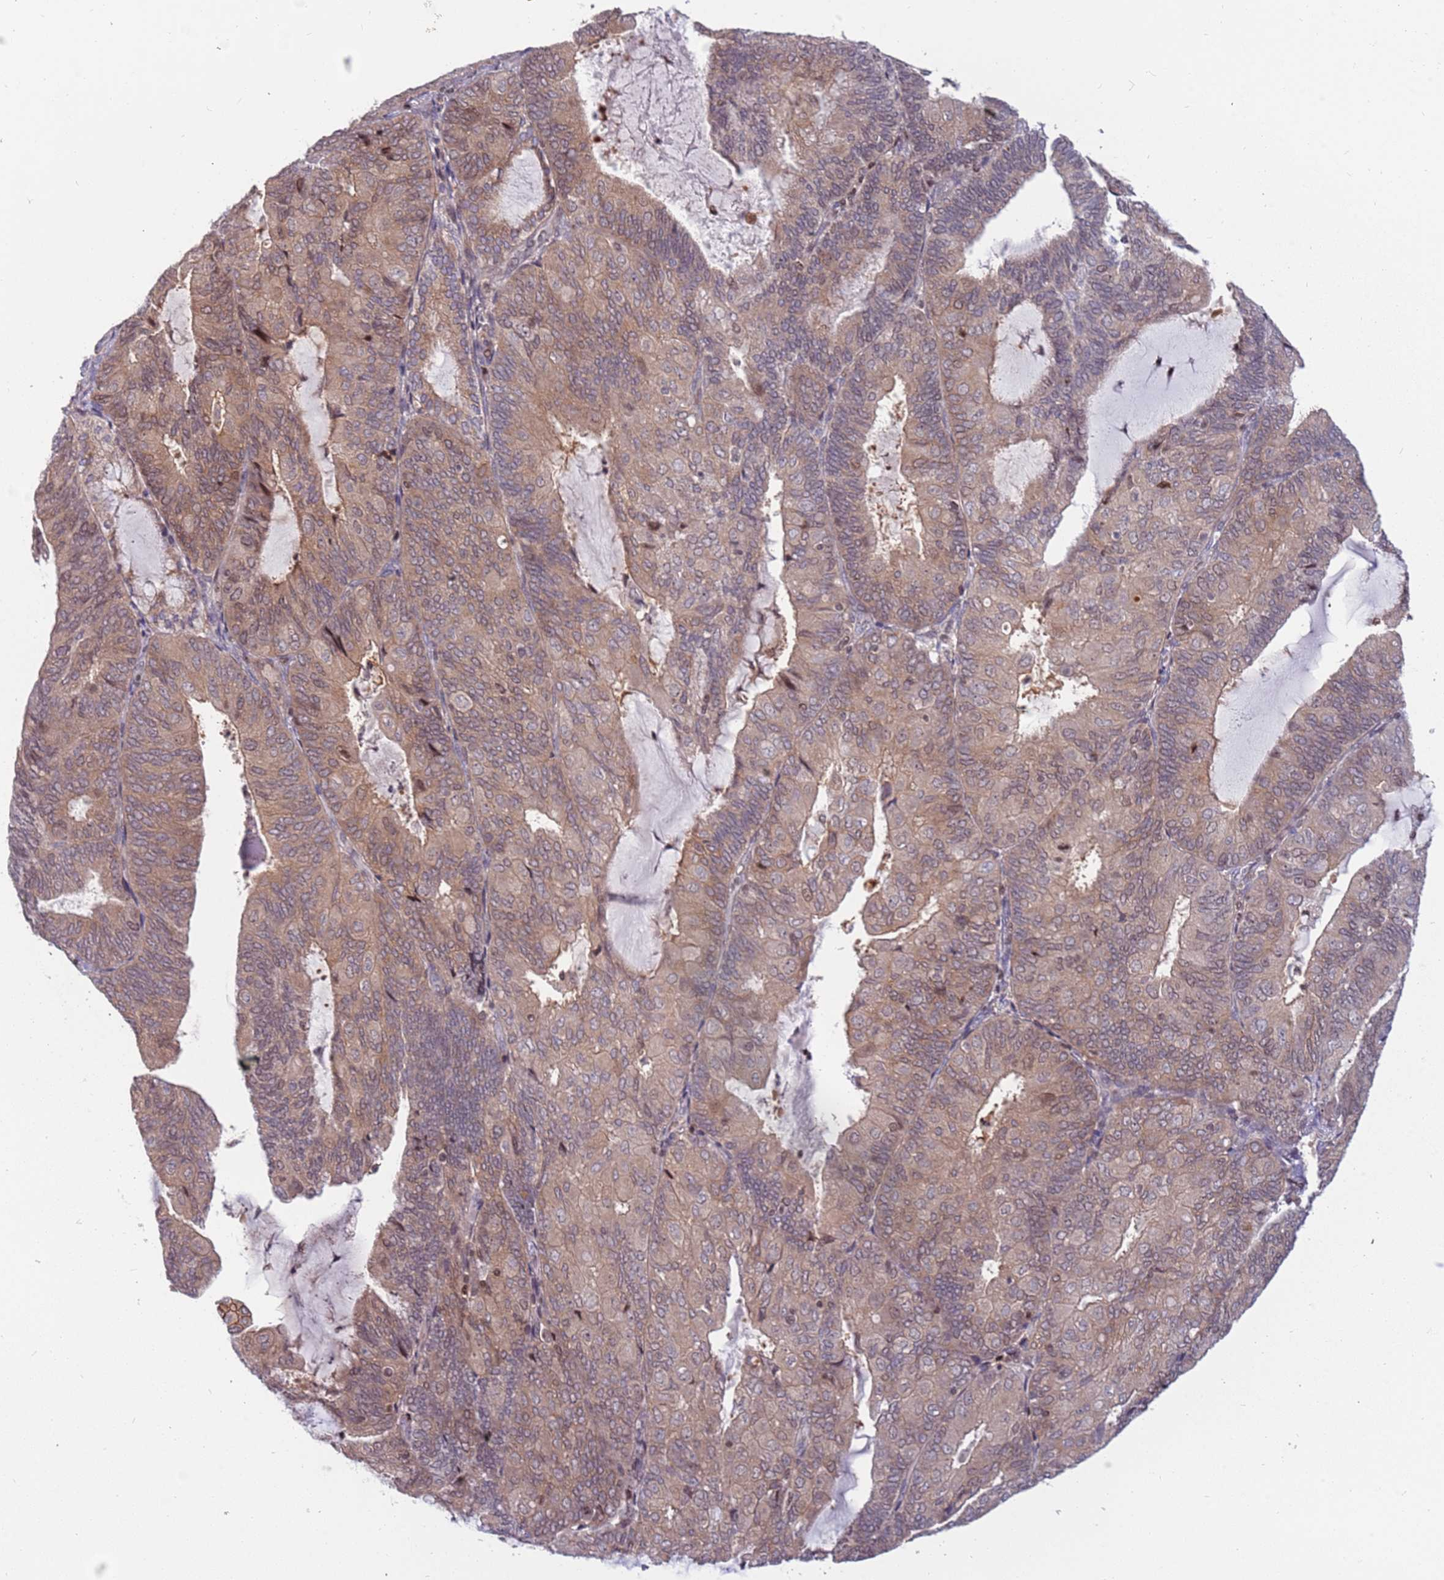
{"staining": {"intensity": "weak", "quantity": ">75%", "location": "cytoplasmic/membranous,nuclear"}, "tissue": "endometrial cancer", "cell_type": "Tumor cells", "image_type": "cancer", "snomed": [{"axis": "morphology", "description": "Adenocarcinoma, NOS"}, {"axis": "topography", "description": "Endometrium"}], "caption": "Brown immunohistochemical staining in human endometrial cancer (adenocarcinoma) shows weak cytoplasmic/membranous and nuclear staining in about >75% of tumor cells.", "gene": "ARHGEF5", "patient": {"sex": "female", "age": 81}}